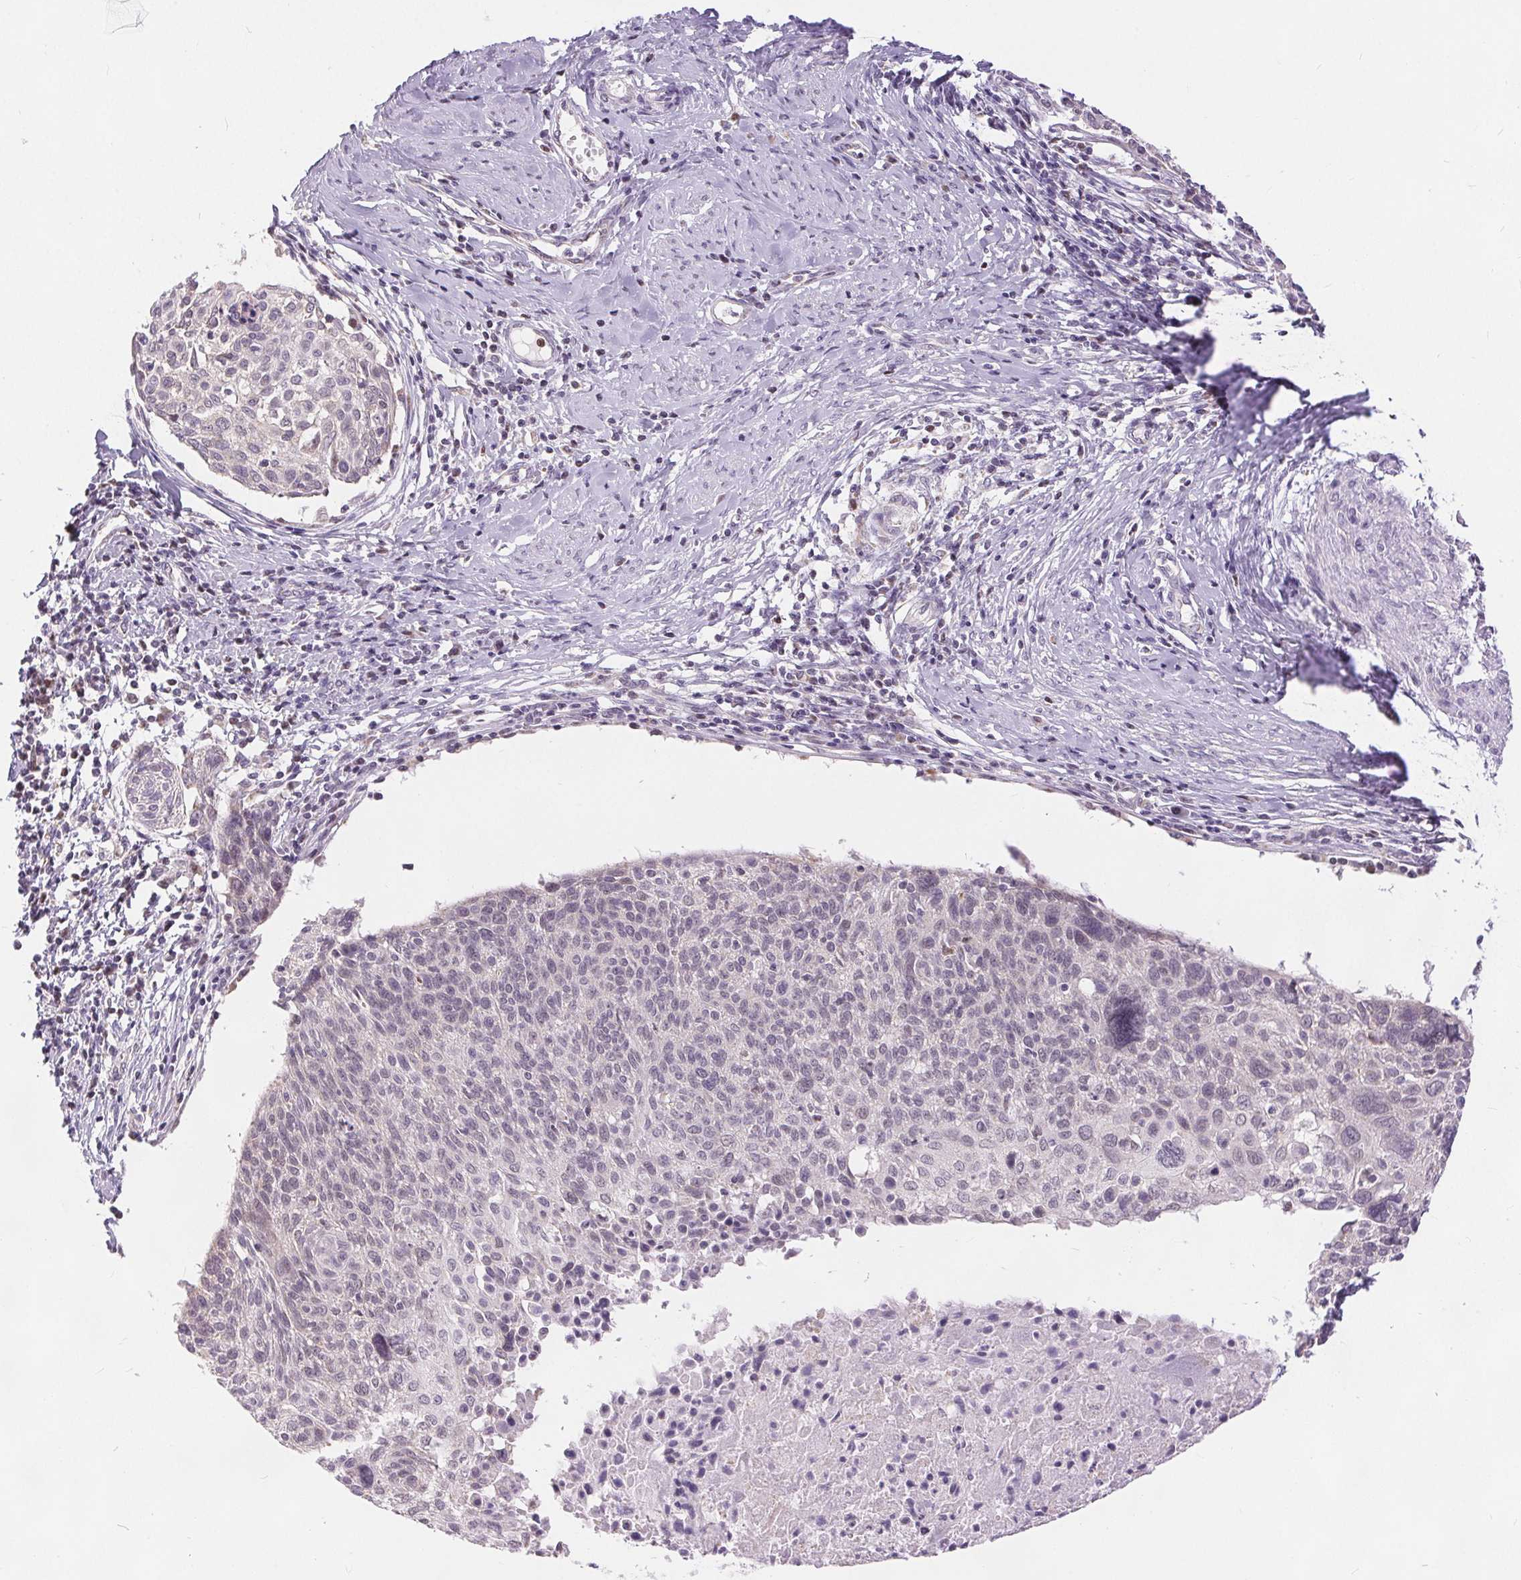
{"staining": {"intensity": "negative", "quantity": "none", "location": "none"}, "tissue": "cervical cancer", "cell_type": "Tumor cells", "image_type": "cancer", "snomed": [{"axis": "morphology", "description": "Squamous cell carcinoma, NOS"}, {"axis": "topography", "description": "Cervix"}], "caption": "Immunohistochemistry image of human cervical cancer stained for a protein (brown), which demonstrates no expression in tumor cells.", "gene": "POU2F2", "patient": {"sex": "female", "age": 49}}